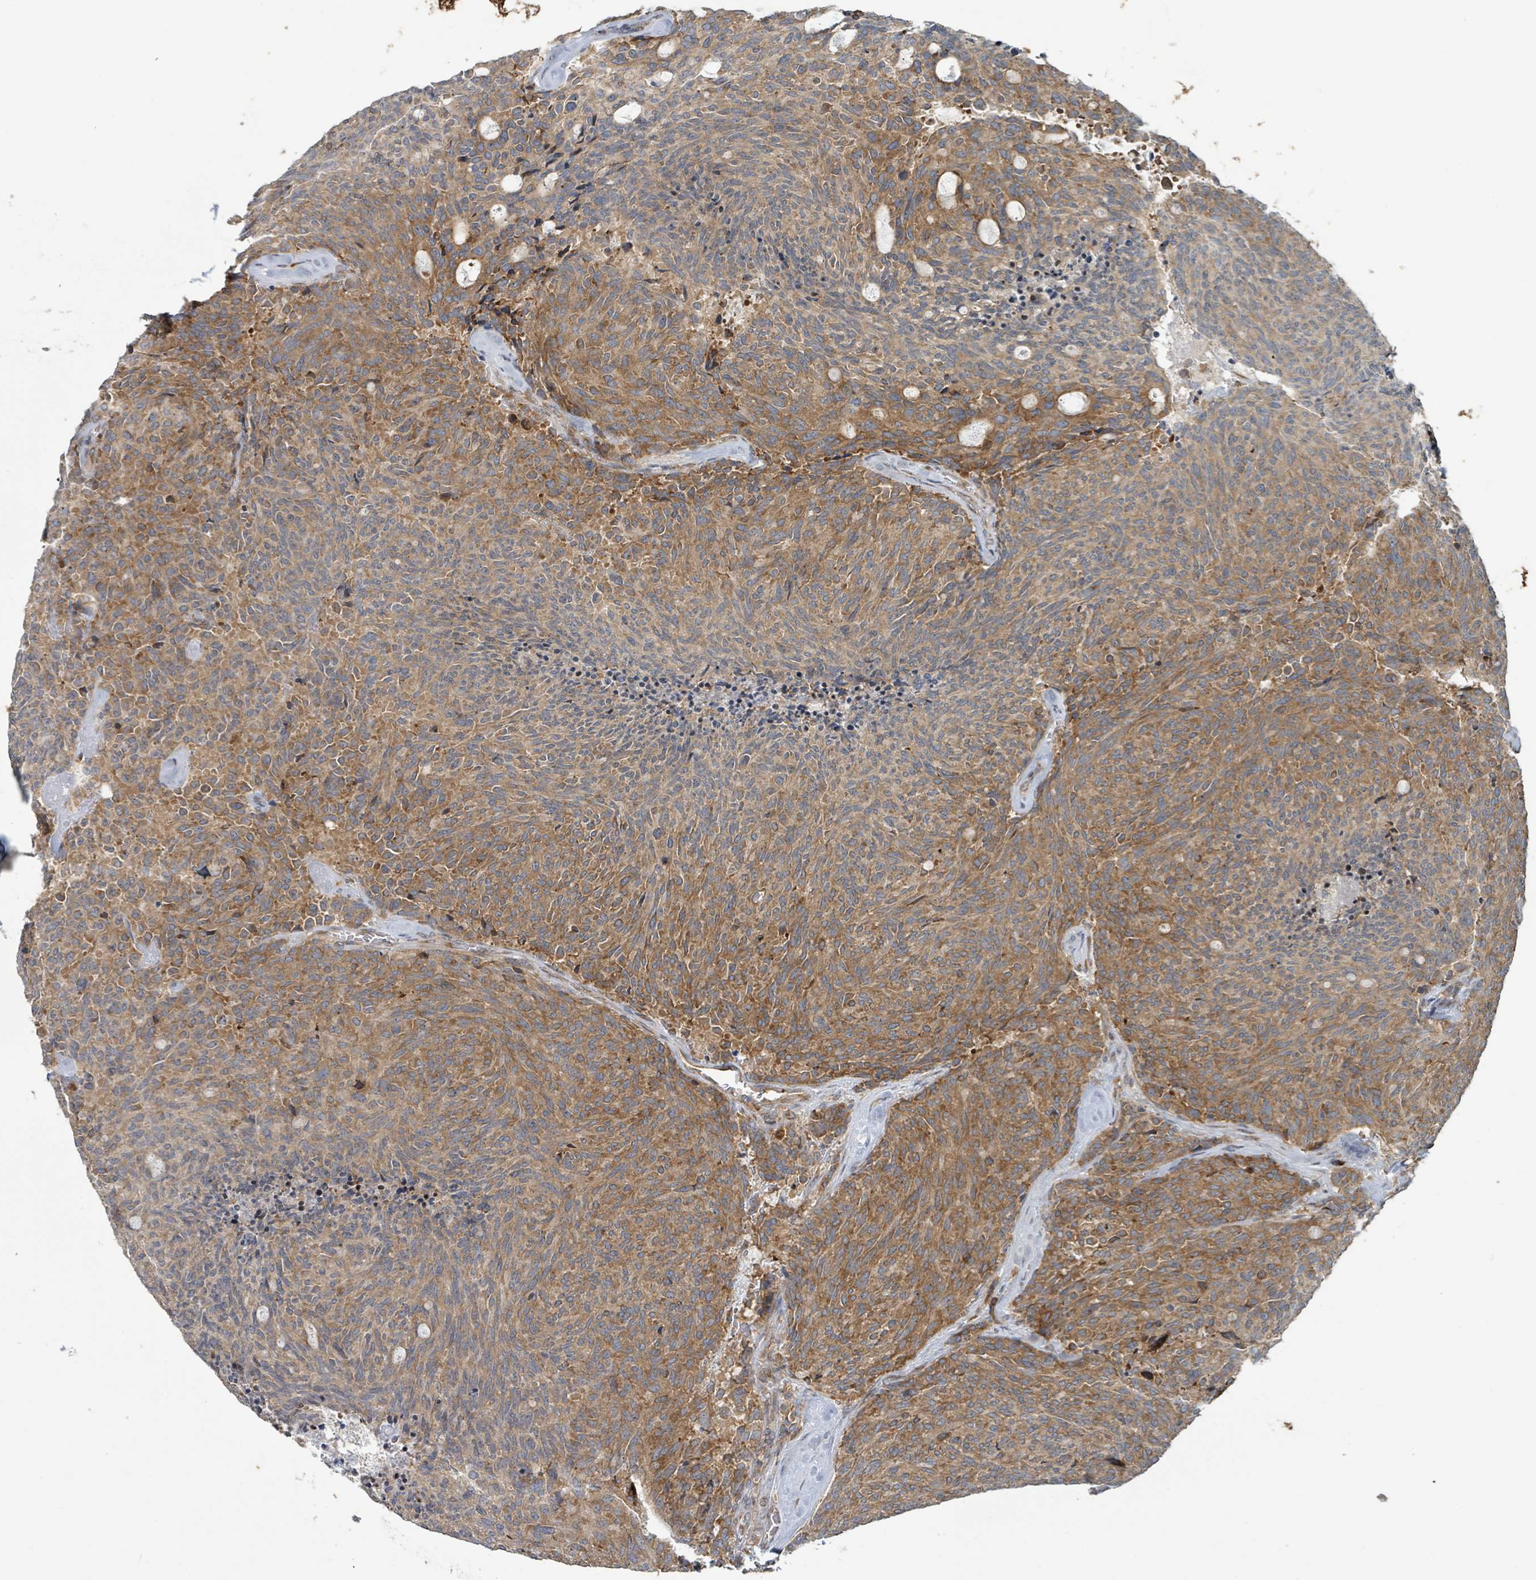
{"staining": {"intensity": "moderate", "quantity": ">75%", "location": "cytoplasmic/membranous"}, "tissue": "carcinoid", "cell_type": "Tumor cells", "image_type": "cancer", "snomed": [{"axis": "morphology", "description": "Carcinoid, malignant, NOS"}, {"axis": "topography", "description": "Pancreas"}], "caption": "Immunohistochemical staining of human carcinoid (malignant) reveals medium levels of moderate cytoplasmic/membranous positivity in about >75% of tumor cells.", "gene": "OR51E1", "patient": {"sex": "female", "age": 54}}